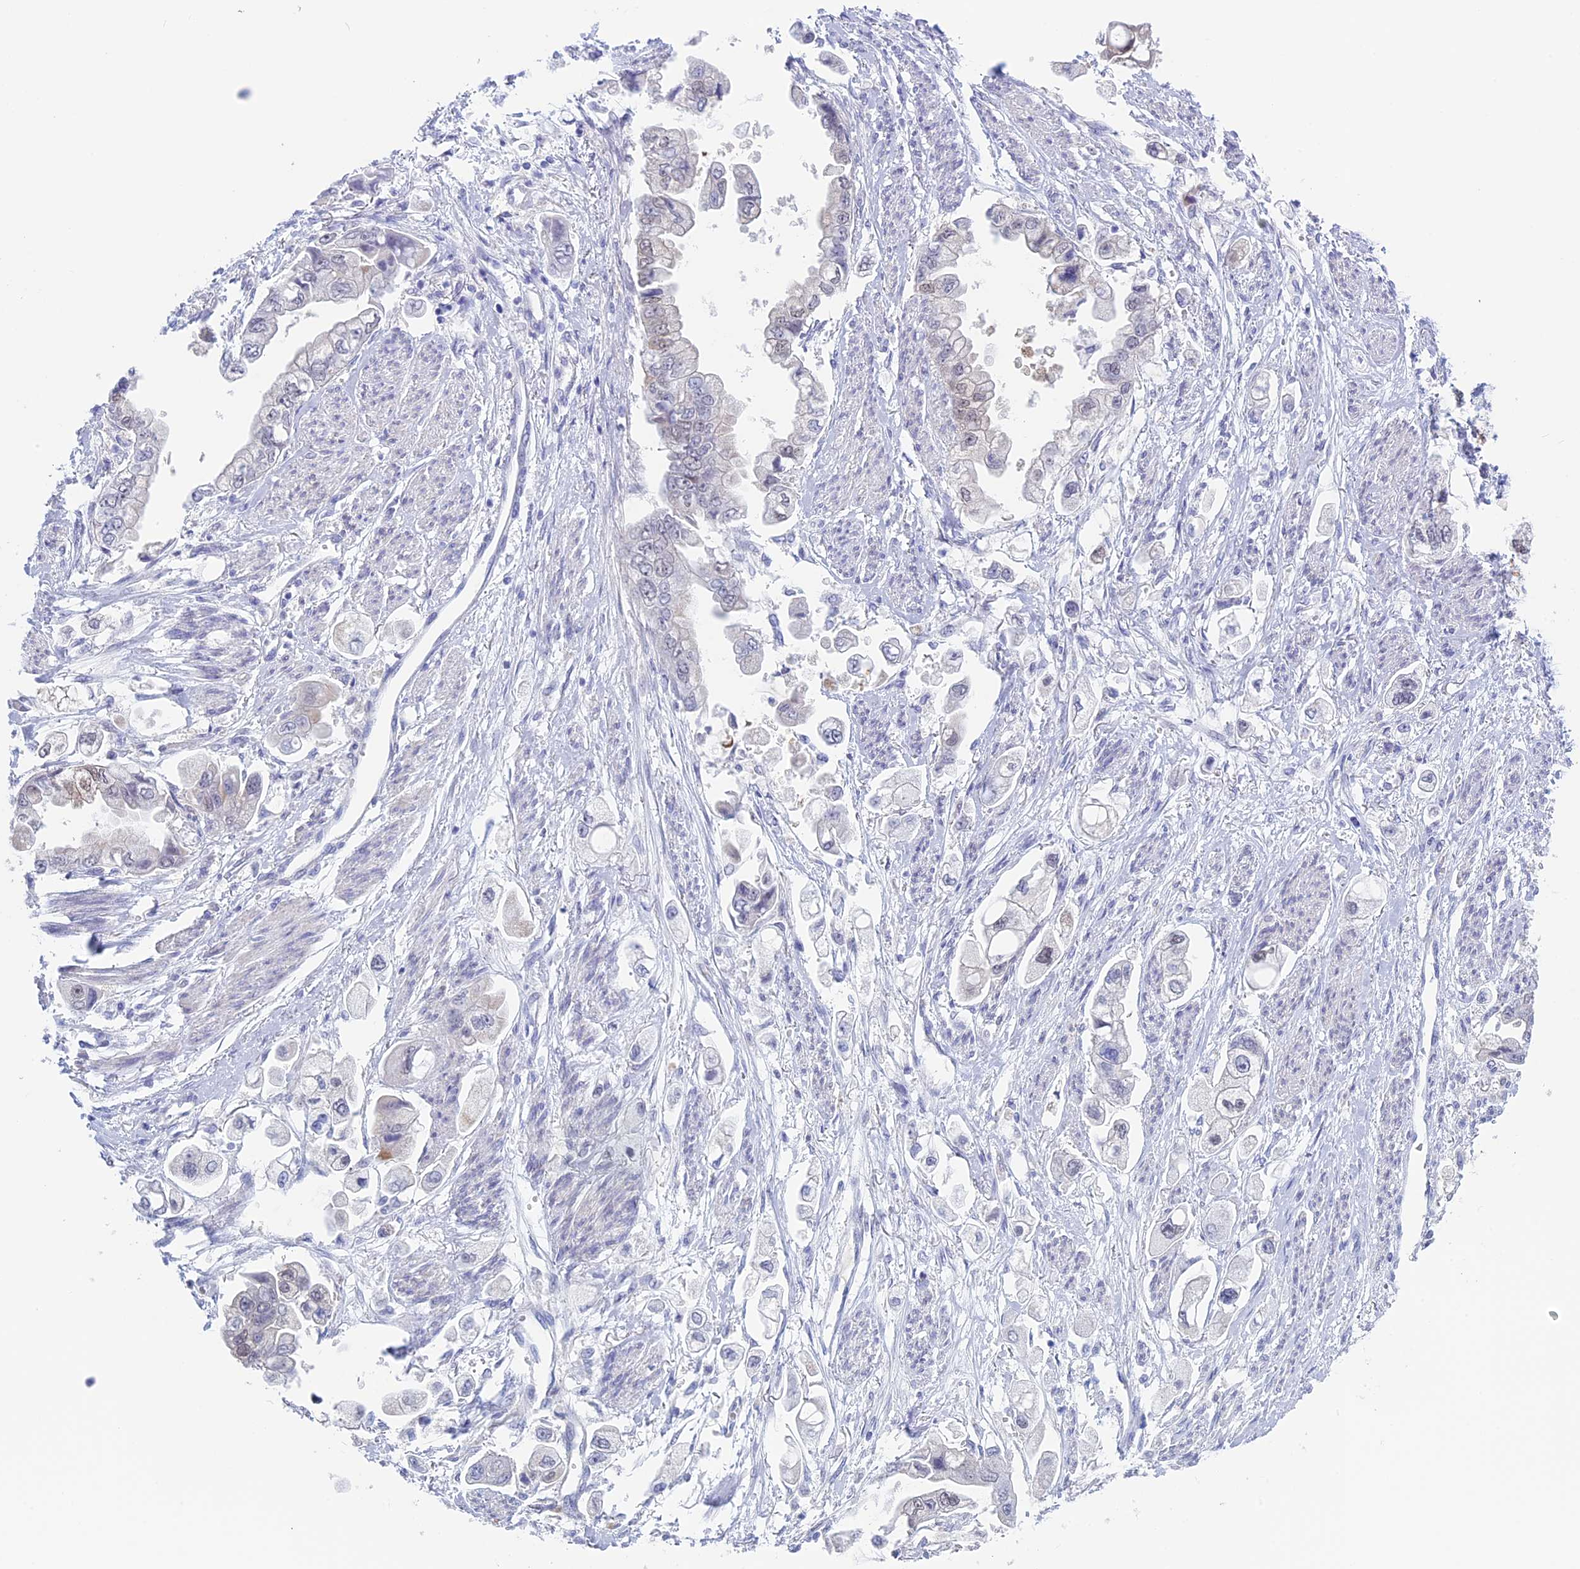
{"staining": {"intensity": "negative", "quantity": "none", "location": "none"}, "tissue": "stomach cancer", "cell_type": "Tumor cells", "image_type": "cancer", "snomed": [{"axis": "morphology", "description": "Adenocarcinoma, NOS"}, {"axis": "topography", "description": "Stomach"}], "caption": "DAB (3,3'-diaminobenzidine) immunohistochemical staining of stomach adenocarcinoma demonstrates no significant expression in tumor cells.", "gene": "LHFPL2", "patient": {"sex": "male", "age": 62}}